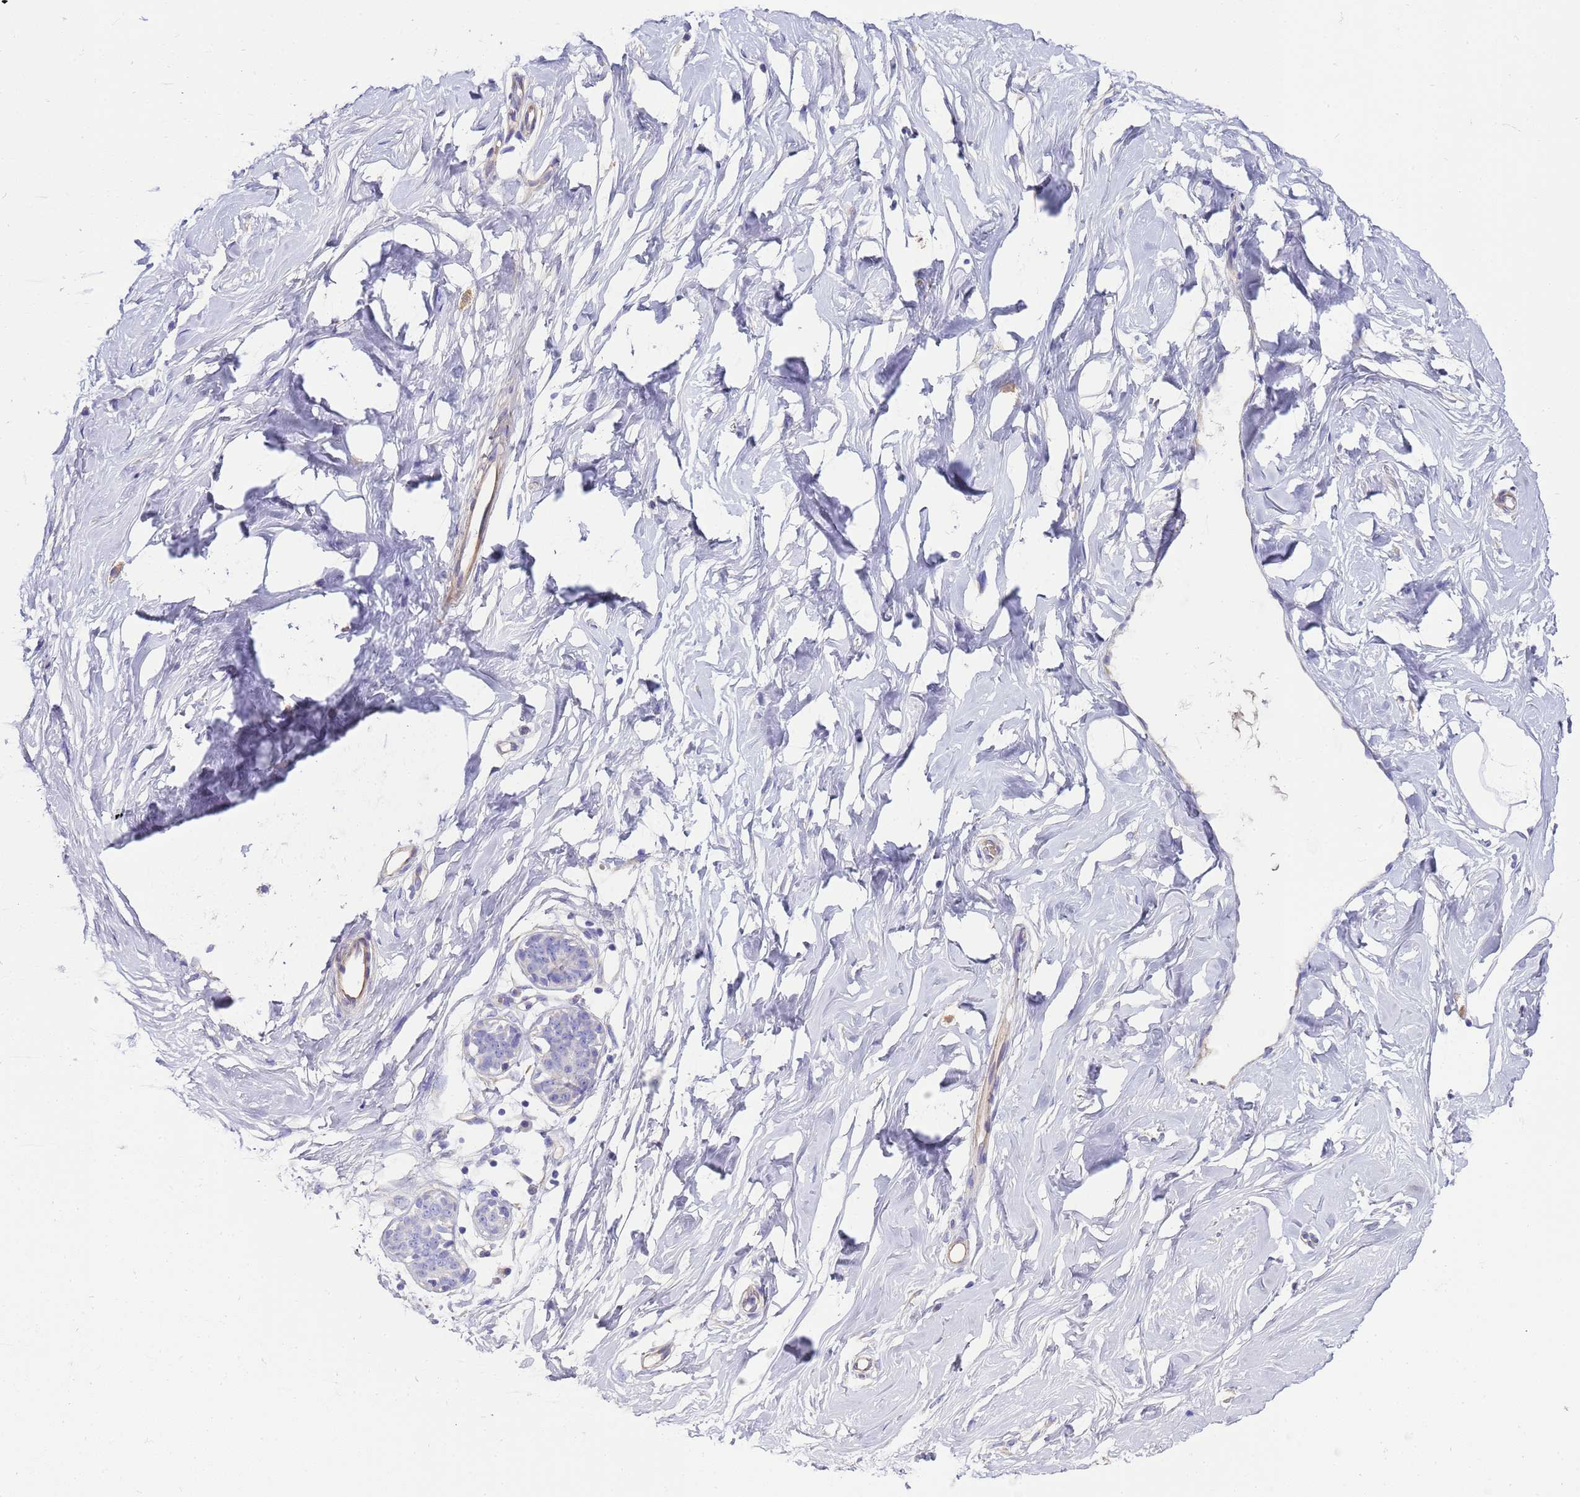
{"staining": {"intensity": "negative", "quantity": "none", "location": "none"}, "tissue": "breast", "cell_type": "Adipocytes", "image_type": "normal", "snomed": [{"axis": "morphology", "description": "Normal tissue, NOS"}, {"axis": "morphology", "description": "Adenoma, NOS"}, {"axis": "topography", "description": "Breast"}], "caption": "Immunohistochemical staining of unremarkable breast exhibits no significant staining in adipocytes. (DAB IHC with hematoxylin counter stain).", "gene": "RIPPLY2", "patient": {"sex": "female", "age": 23}}